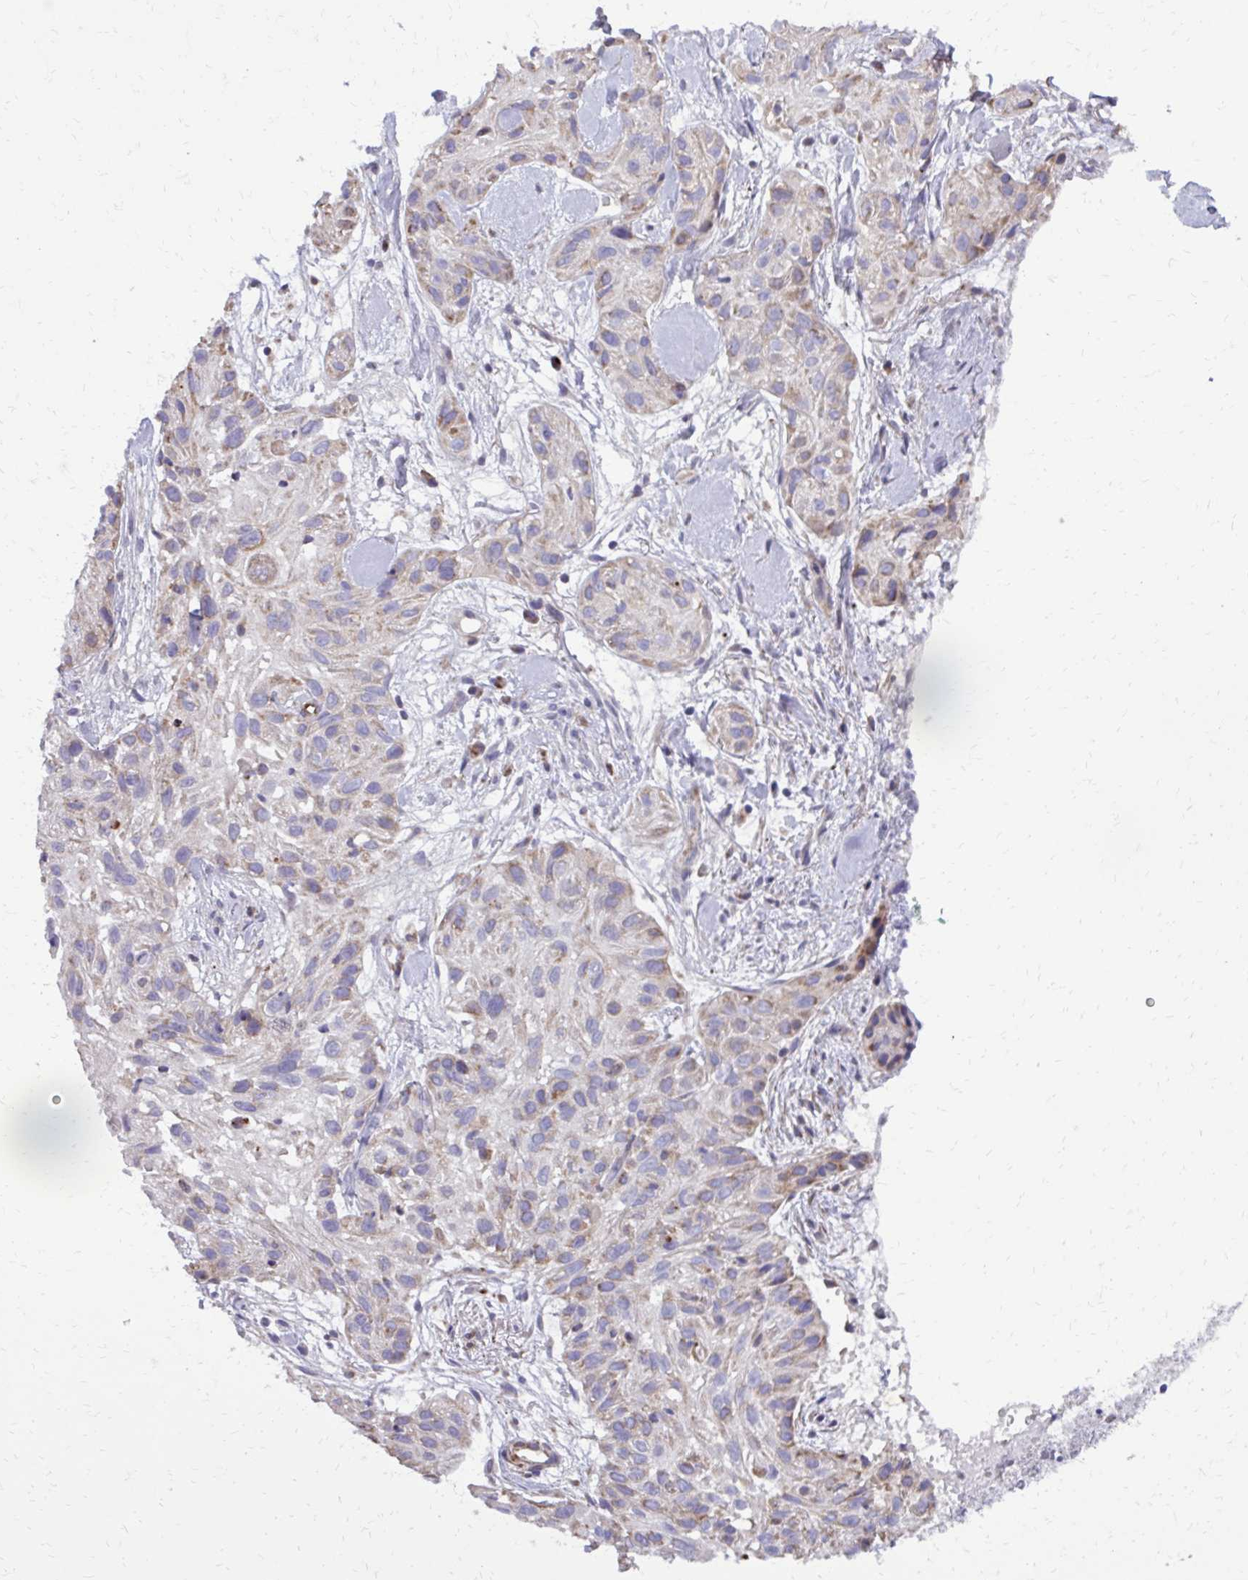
{"staining": {"intensity": "weak", "quantity": "<25%", "location": "cytoplasmic/membranous"}, "tissue": "skin cancer", "cell_type": "Tumor cells", "image_type": "cancer", "snomed": [{"axis": "morphology", "description": "Squamous cell carcinoma, NOS"}, {"axis": "topography", "description": "Skin"}], "caption": "The immunohistochemistry photomicrograph has no significant staining in tumor cells of squamous cell carcinoma (skin) tissue. Brightfield microscopy of immunohistochemistry (IHC) stained with DAB (brown) and hematoxylin (blue), captured at high magnification.", "gene": "ABCC3", "patient": {"sex": "male", "age": 82}}